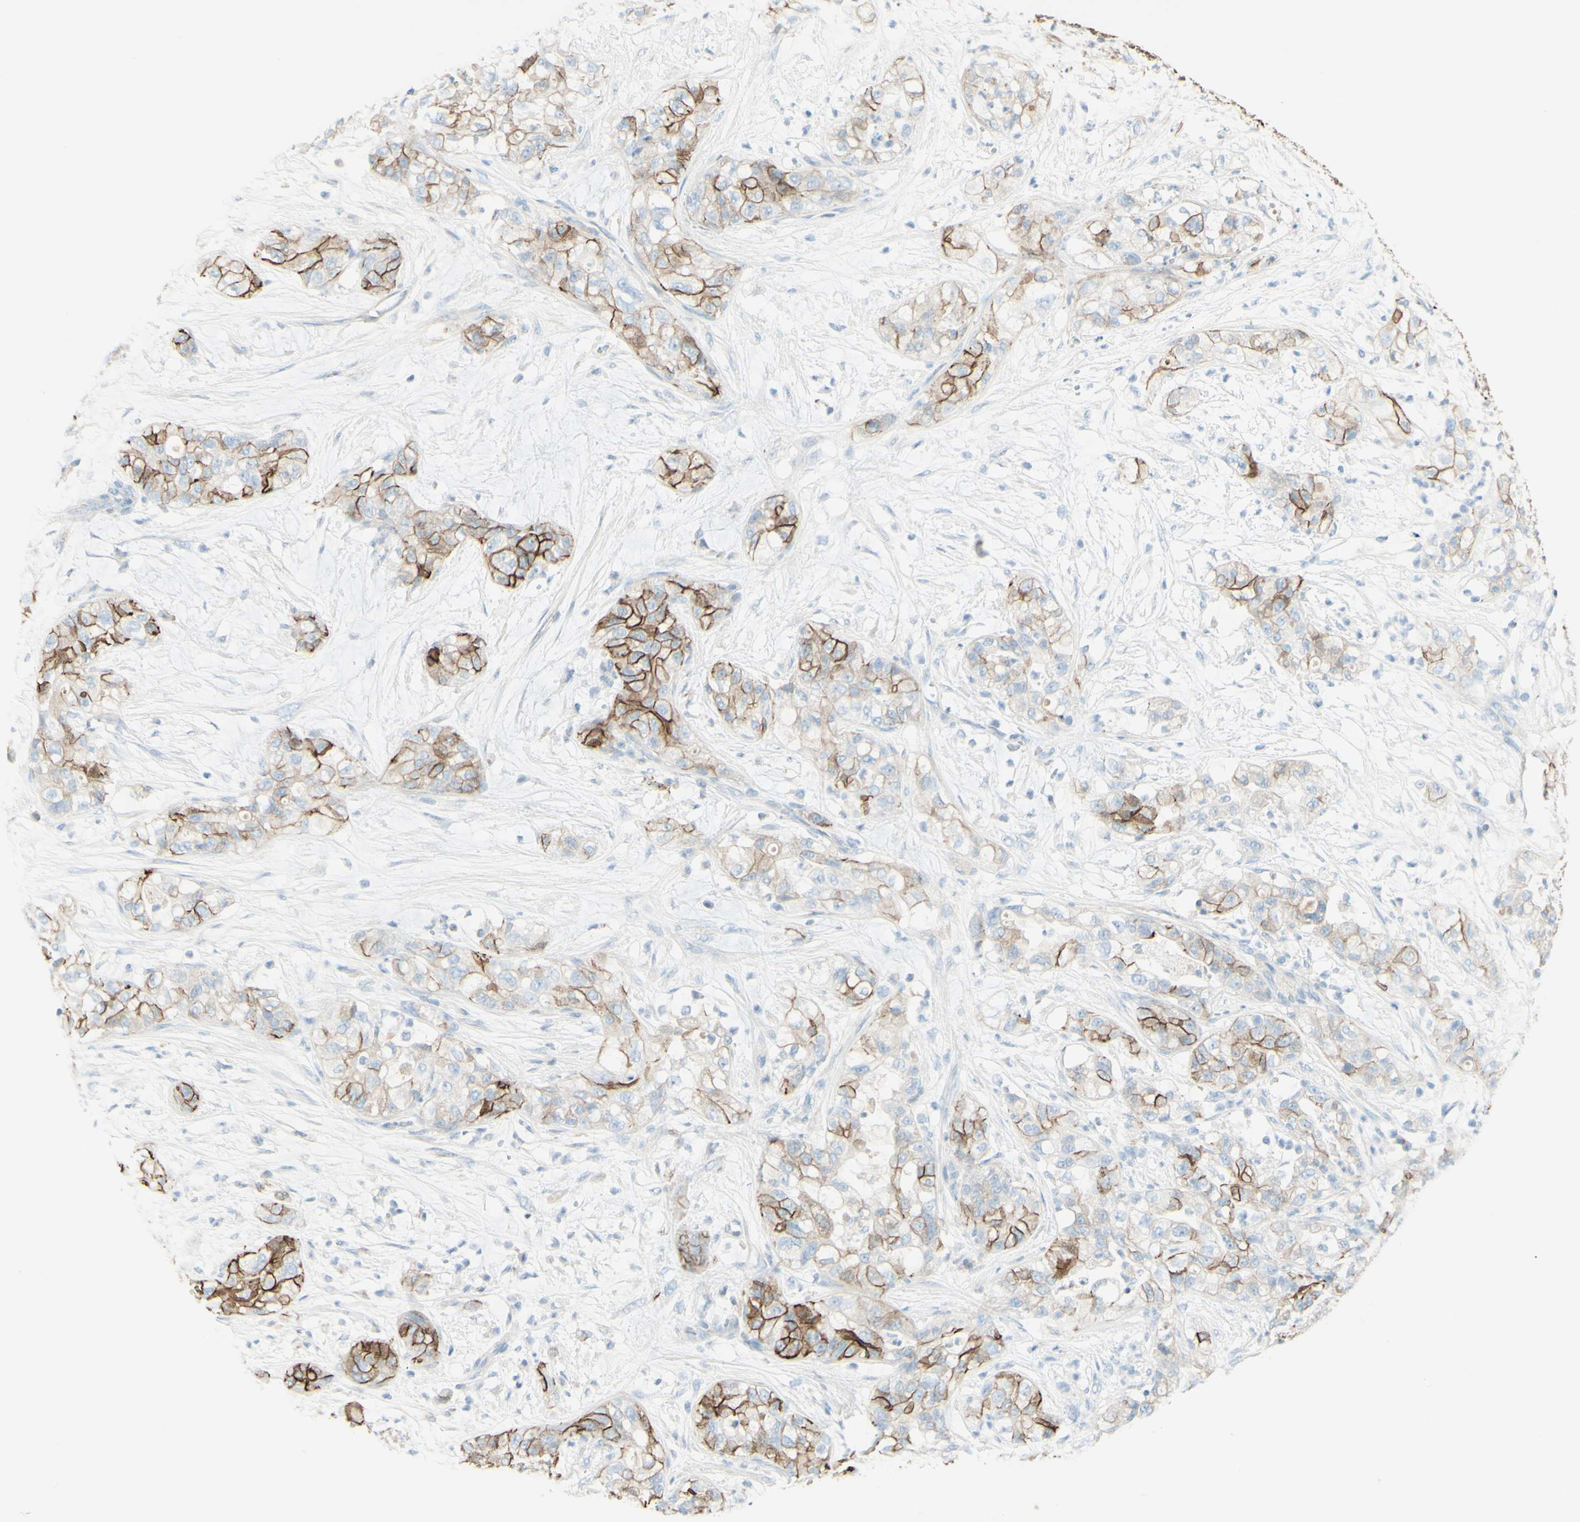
{"staining": {"intensity": "moderate", "quantity": "25%-75%", "location": "cytoplasmic/membranous"}, "tissue": "pancreatic cancer", "cell_type": "Tumor cells", "image_type": "cancer", "snomed": [{"axis": "morphology", "description": "Adenocarcinoma, NOS"}, {"axis": "topography", "description": "Pancreas"}], "caption": "Pancreatic cancer (adenocarcinoma) tissue displays moderate cytoplasmic/membranous expression in about 25%-75% of tumor cells, visualized by immunohistochemistry. (brown staining indicates protein expression, while blue staining denotes nuclei).", "gene": "ALCAM", "patient": {"sex": "female", "age": 78}}